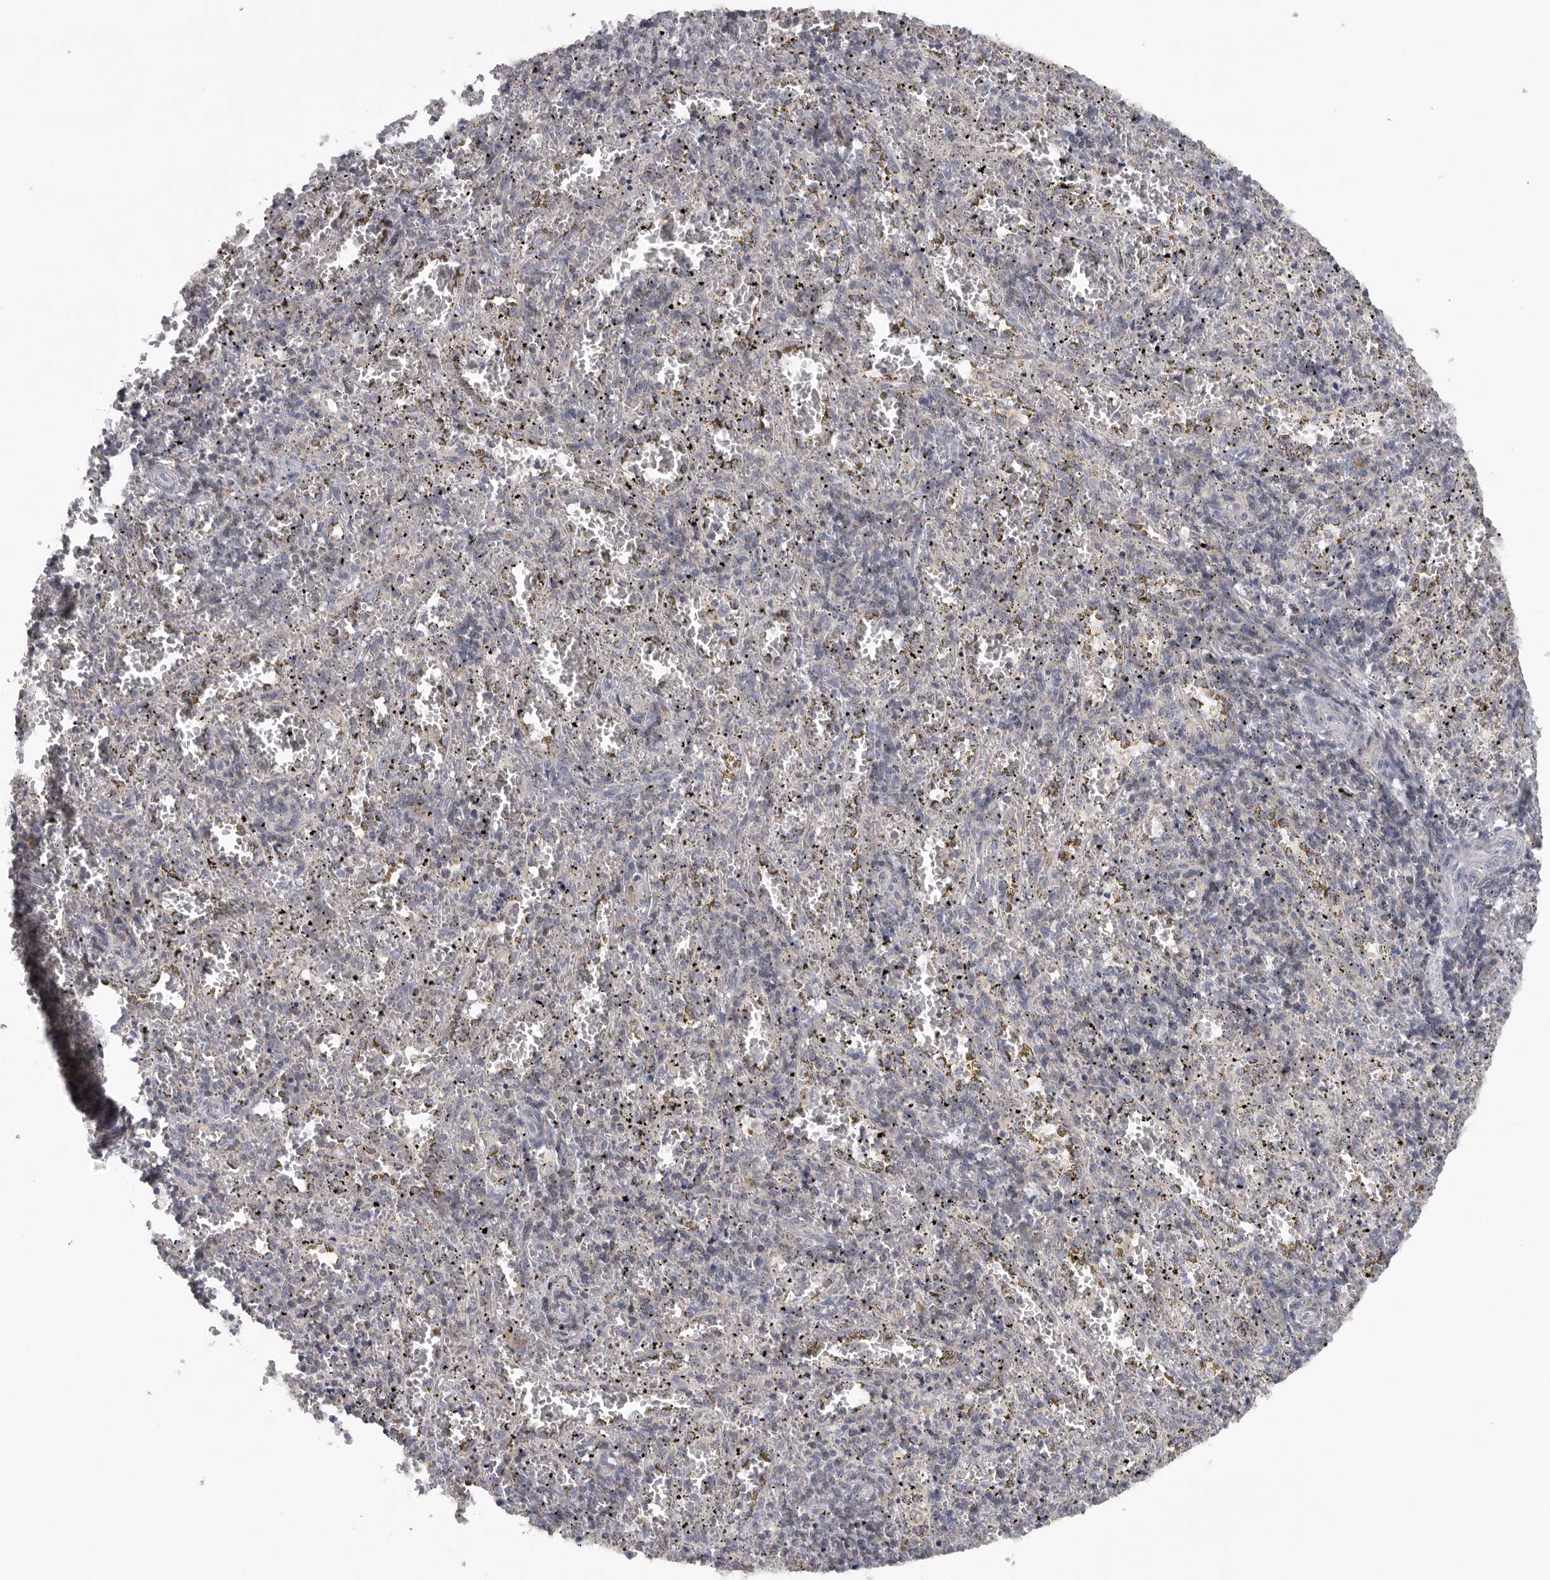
{"staining": {"intensity": "negative", "quantity": "none", "location": "none"}, "tissue": "spleen", "cell_type": "Cells in red pulp", "image_type": "normal", "snomed": [{"axis": "morphology", "description": "Normal tissue, NOS"}, {"axis": "topography", "description": "Spleen"}], "caption": "An immunohistochemistry micrograph of unremarkable spleen is shown. There is no staining in cells in red pulp of spleen.", "gene": "USP24", "patient": {"sex": "male", "age": 11}}